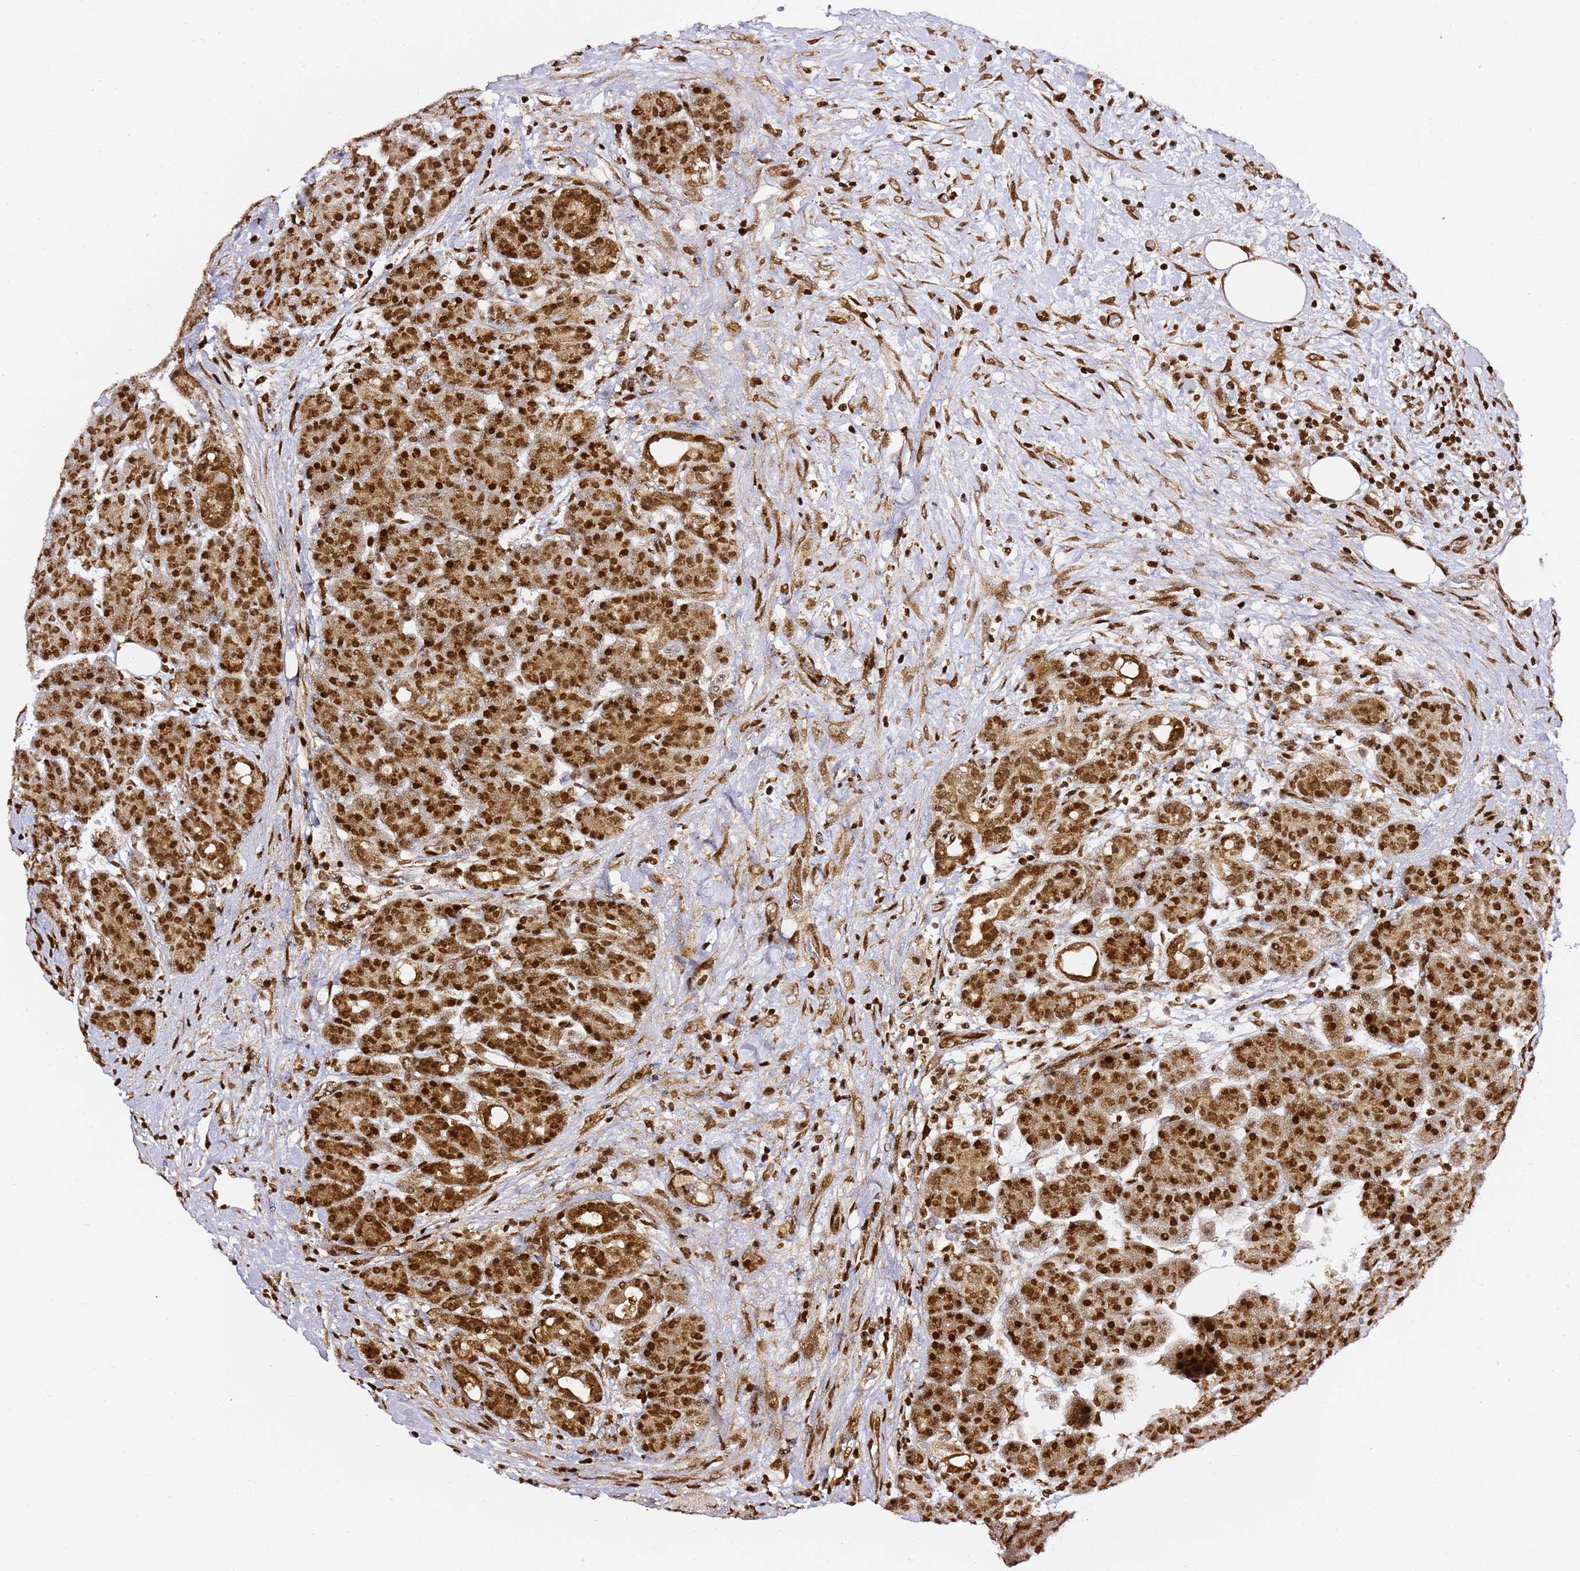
{"staining": {"intensity": "strong", "quantity": ">75%", "location": "cytoplasmic/membranous,nuclear"}, "tissue": "pancreas", "cell_type": "Exocrine glandular cells", "image_type": "normal", "snomed": [{"axis": "morphology", "description": "Normal tissue, NOS"}, {"axis": "topography", "description": "Pancreas"}], "caption": "Human pancreas stained with a brown dye shows strong cytoplasmic/membranous,nuclear positive staining in approximately >75% of exocrine glandular cells.", "gene": "GBP2", "patient": {"sex": "male", "age": 63}}